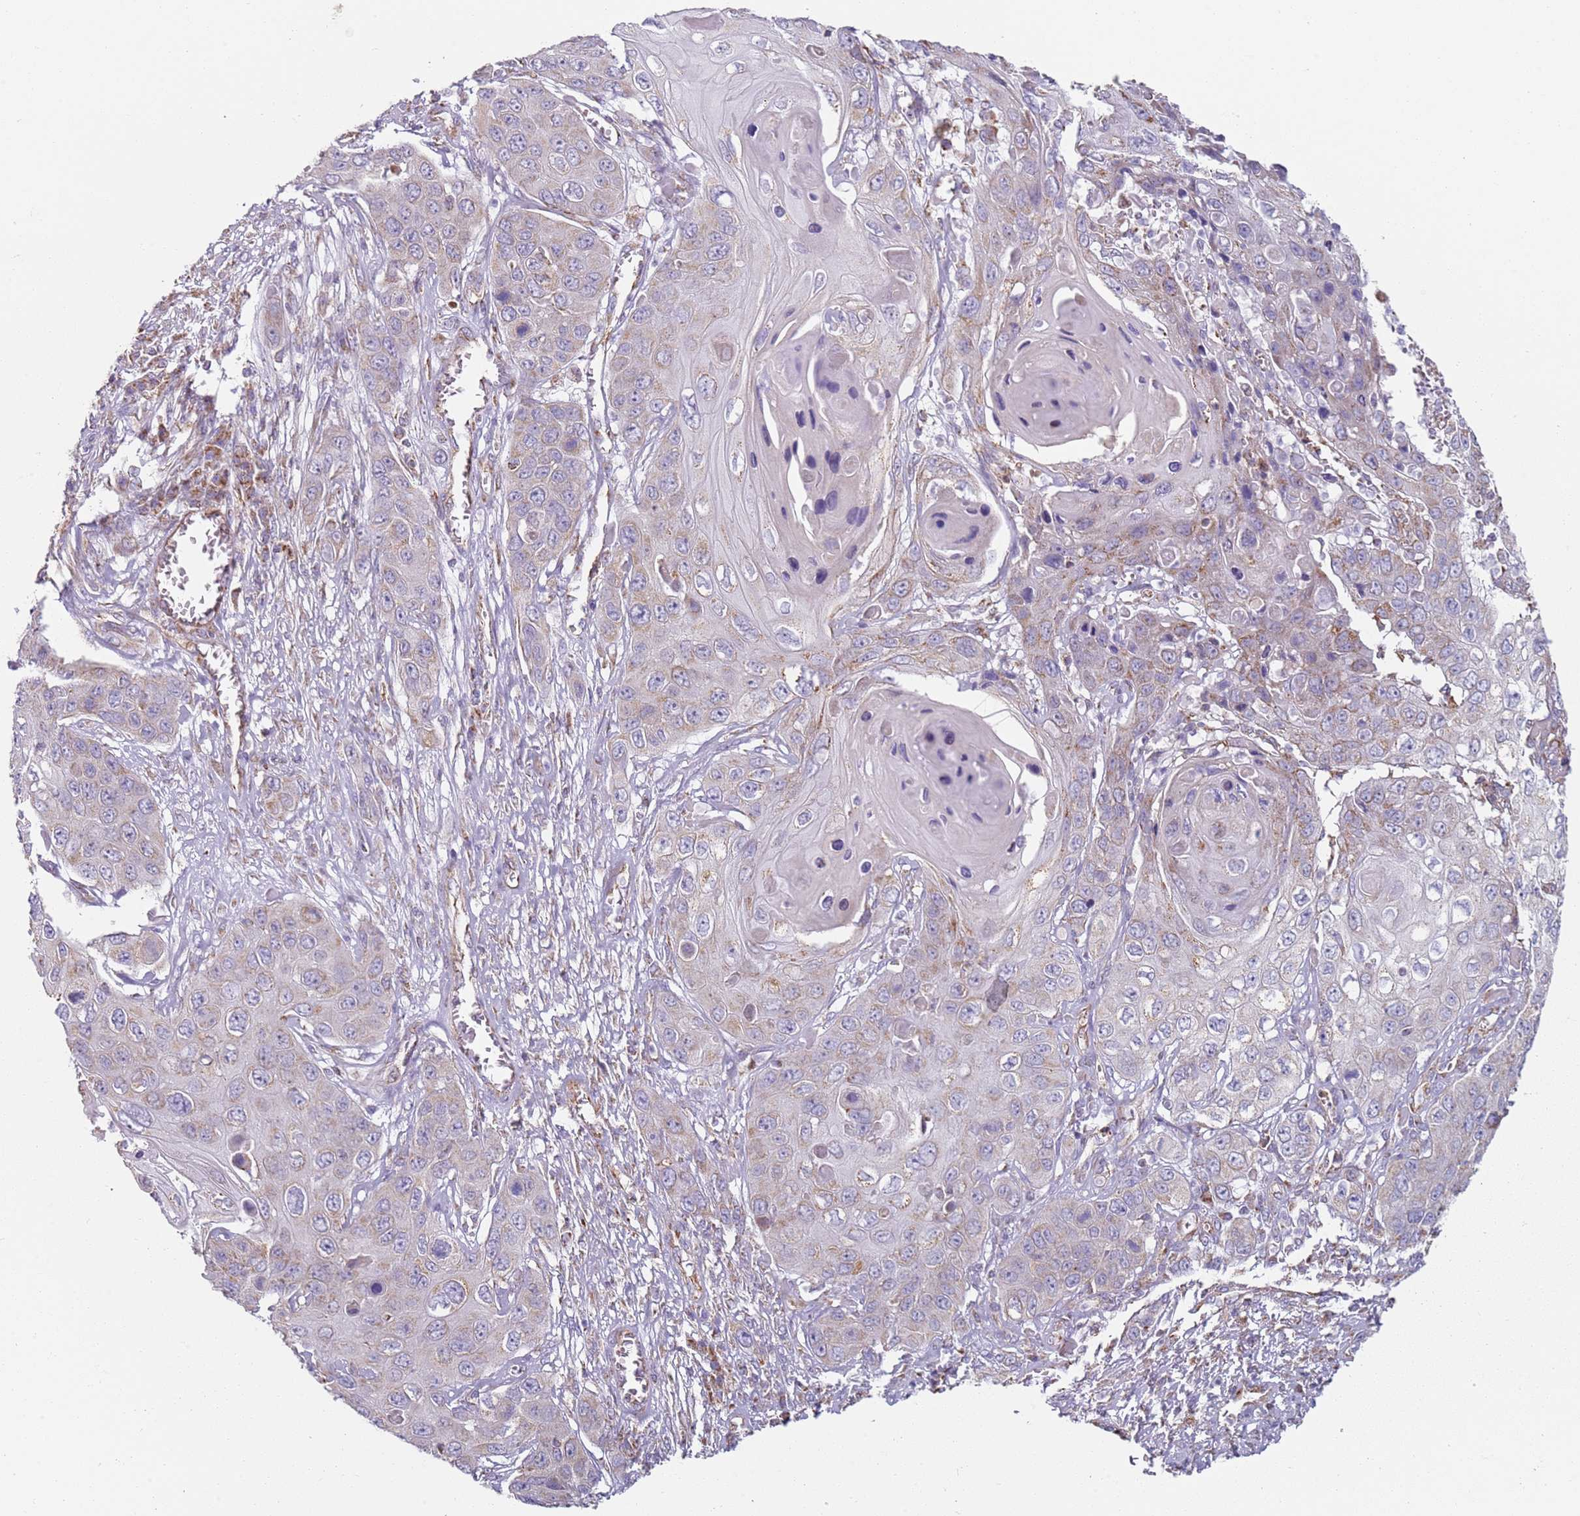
{"staining": {"intensity": "weak", "quantity": "25%-75%", "location": "cytoplasmic/membranous"}, "tissue": "skin cancer", "cell_type": "Tumor cells", "image_type": "cancer", "snomed": [{"axis": "morphology", "description": "Squamous cell carcinoma, NOS"}, {"axis": "topography", "description": "Skin"}], "caption": "Immunohistochemical staining of skin squamous cell carcinoma reveals low levels of weak cytoplasmic/membranous protein positivity in about 25%-75% of tumor cells.", "gene": "ALS2", "patient": {"sex": "male", "age": 55}}